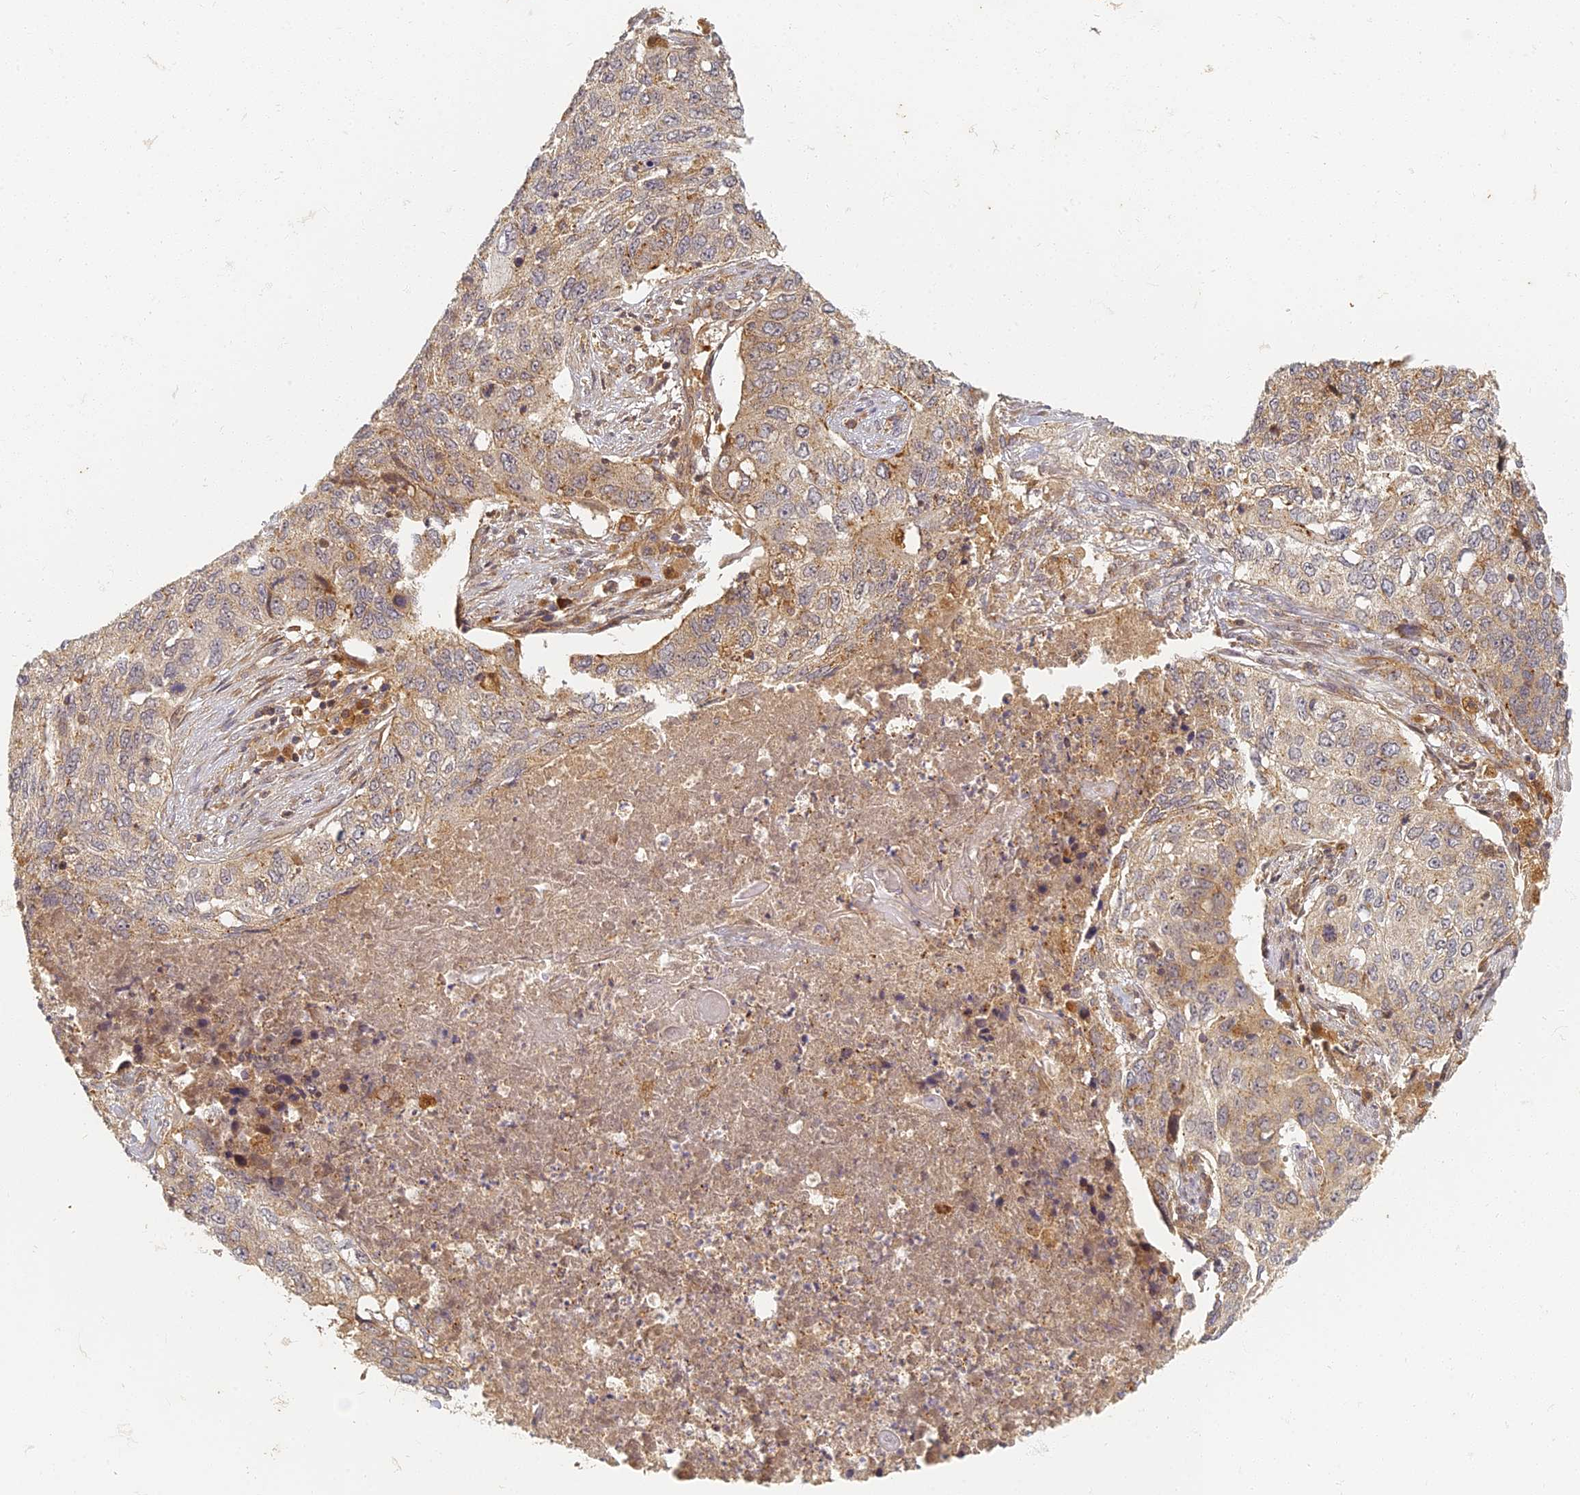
{"staining": {"intensity": "weak", "quantity": "<25%", "location": "cytoplasmic/membranous"}, "tissue": "lung cancer", "cell_type": "Tumor cells", "image_type": "cancer", "snomed": [{"axis": "morphology", "description": "Squamous cell carcinoma, NOS"}, {"axis": "topography", "description": "Lung"}], "caption": "An immunohistochemistry (IHC) histopathology image of lung cancer is shown. There is no staining in tumor cells of lung cancer. (DAB immunohistochemistry with hematoxylin counter stain).", "gene": "INO80D", "patient": {"sex": "female", "age": 63}}